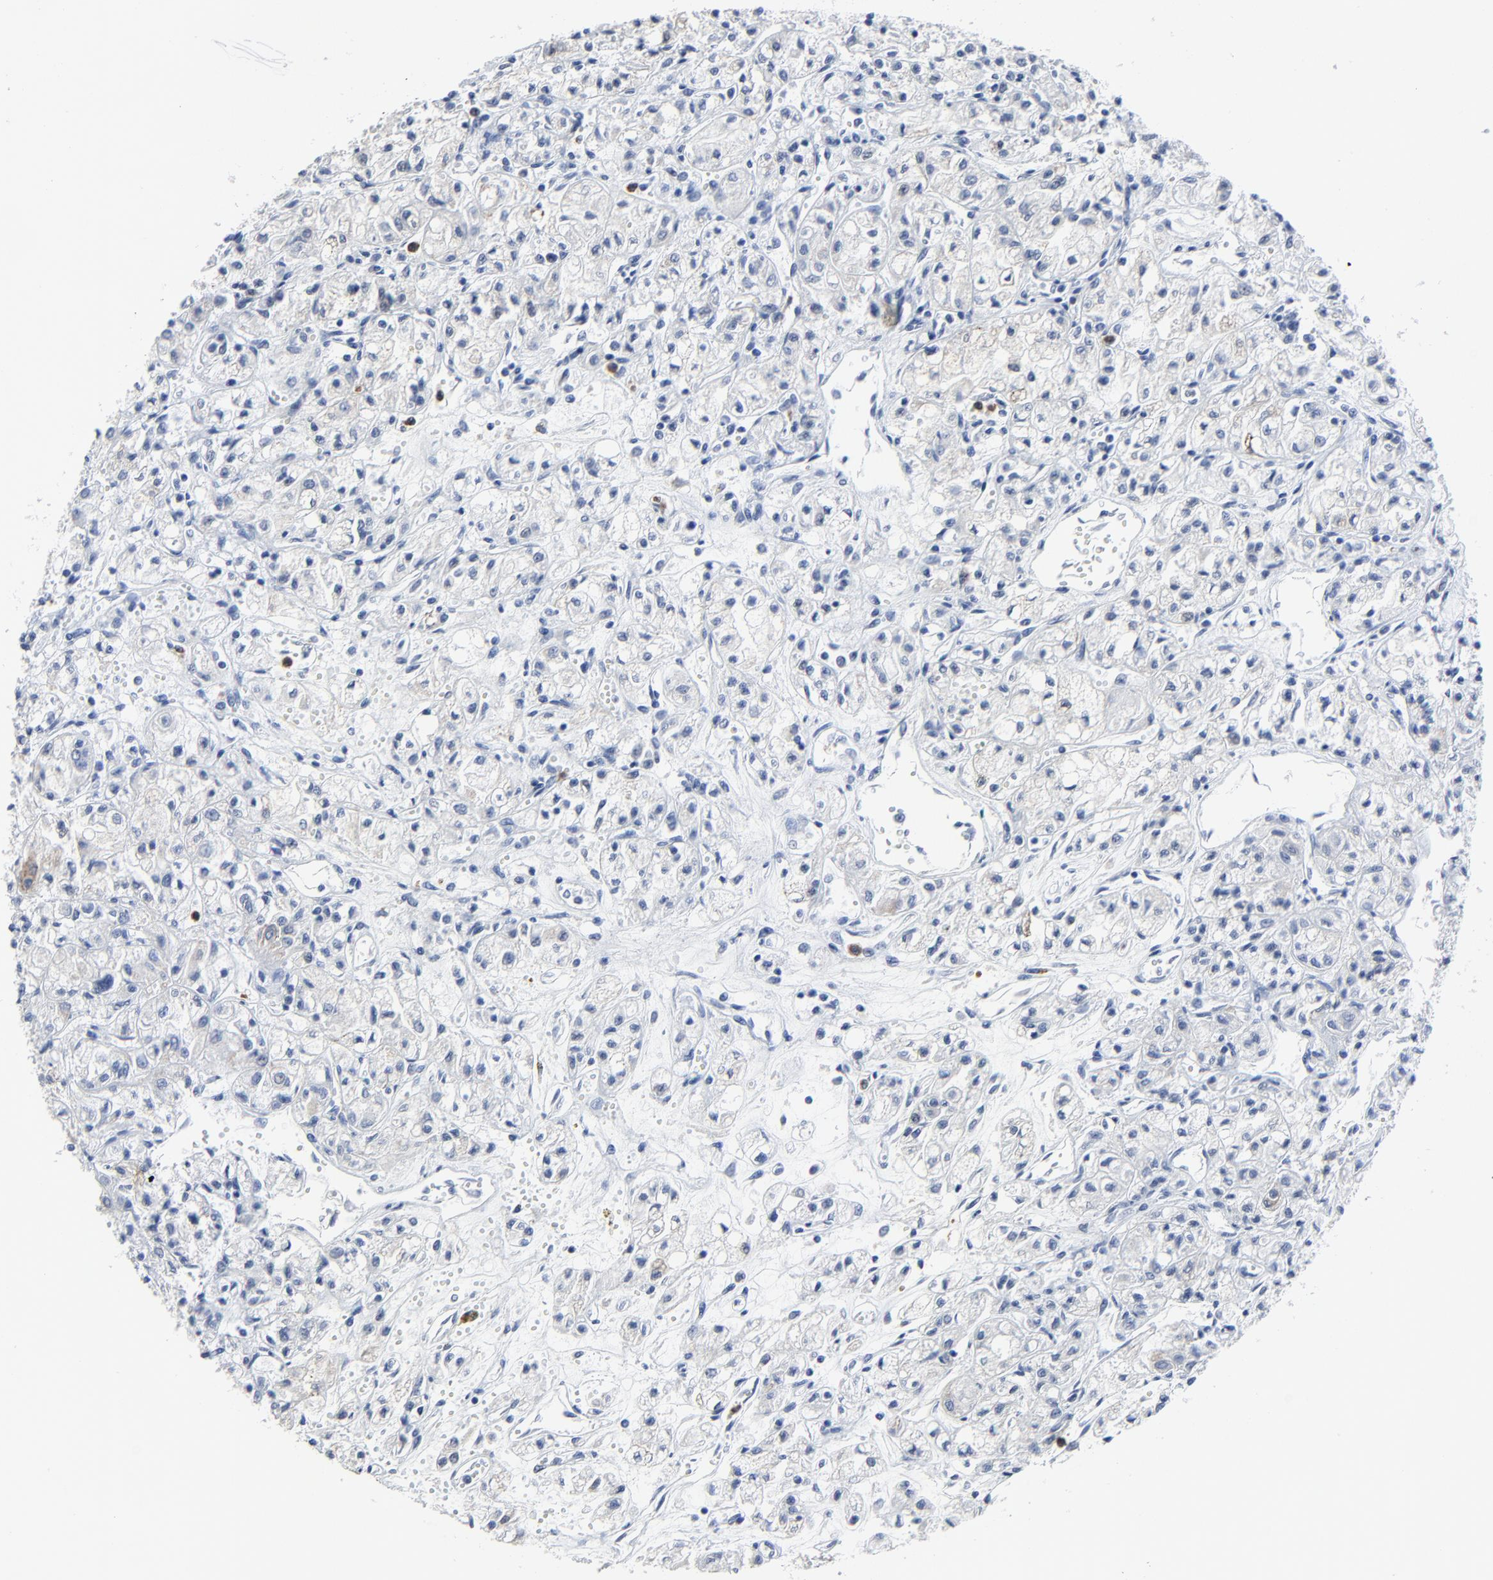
{"staining": {"intensity": "negative", "quantity": "none", "location": "none"}, "tissue": "renal cancer", "cell_type": "Tumor cells", "image_type": "cancer", "snomed": [{"axis": "morphology", "description": "Adenocarcinoma, NOS"}, {"axis": "topography", "description": "Kidney"}], "caption": "Immunohistochemistry (IHC) of renal cancer (adenocarcinoma) demonstrates no positivity in tumor cells.", "gene": "BIRC3", "patient": {"sex": "male", "age": 78}}